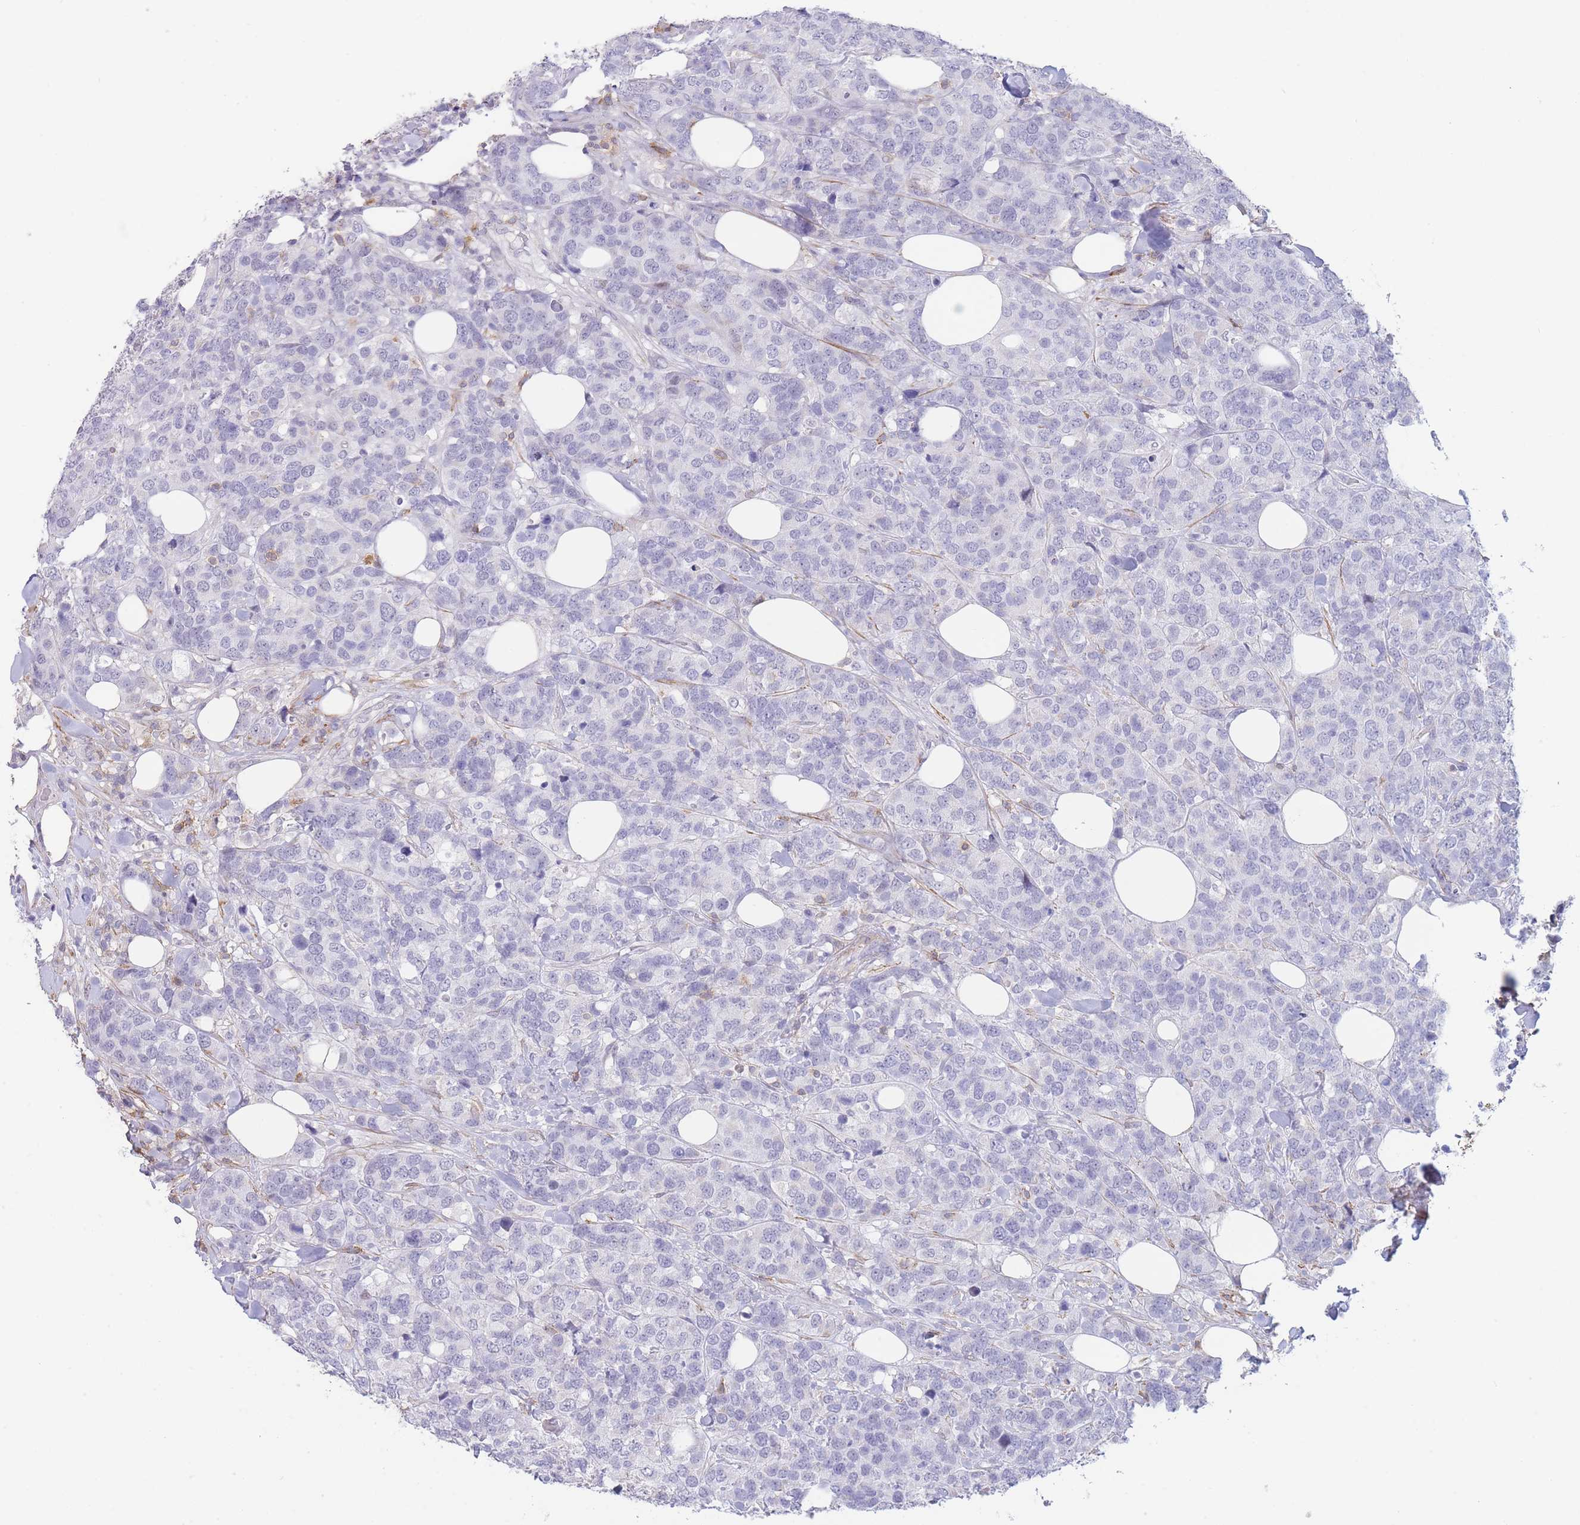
{"staining": {"intensity": "negative", "quantity": "none", "location": "none"}, "tissue": "breast cancer", "cell_type": "Tumor cells", "image_type": "cancer", "snomed": [{"axis": "morphology", "description": "Lobular carcinoma"}, {"axis": "topography", "description": "Breast"}], "caption": "Immunohistochemistry (IHC) image of neoplastic tissue: breast cancer (lobular carcinoma) stained with DAB displays no significant protein expression in tumor cells.", "gene": "ASAP3", "patient": {"sex": "female", "age": 59}}